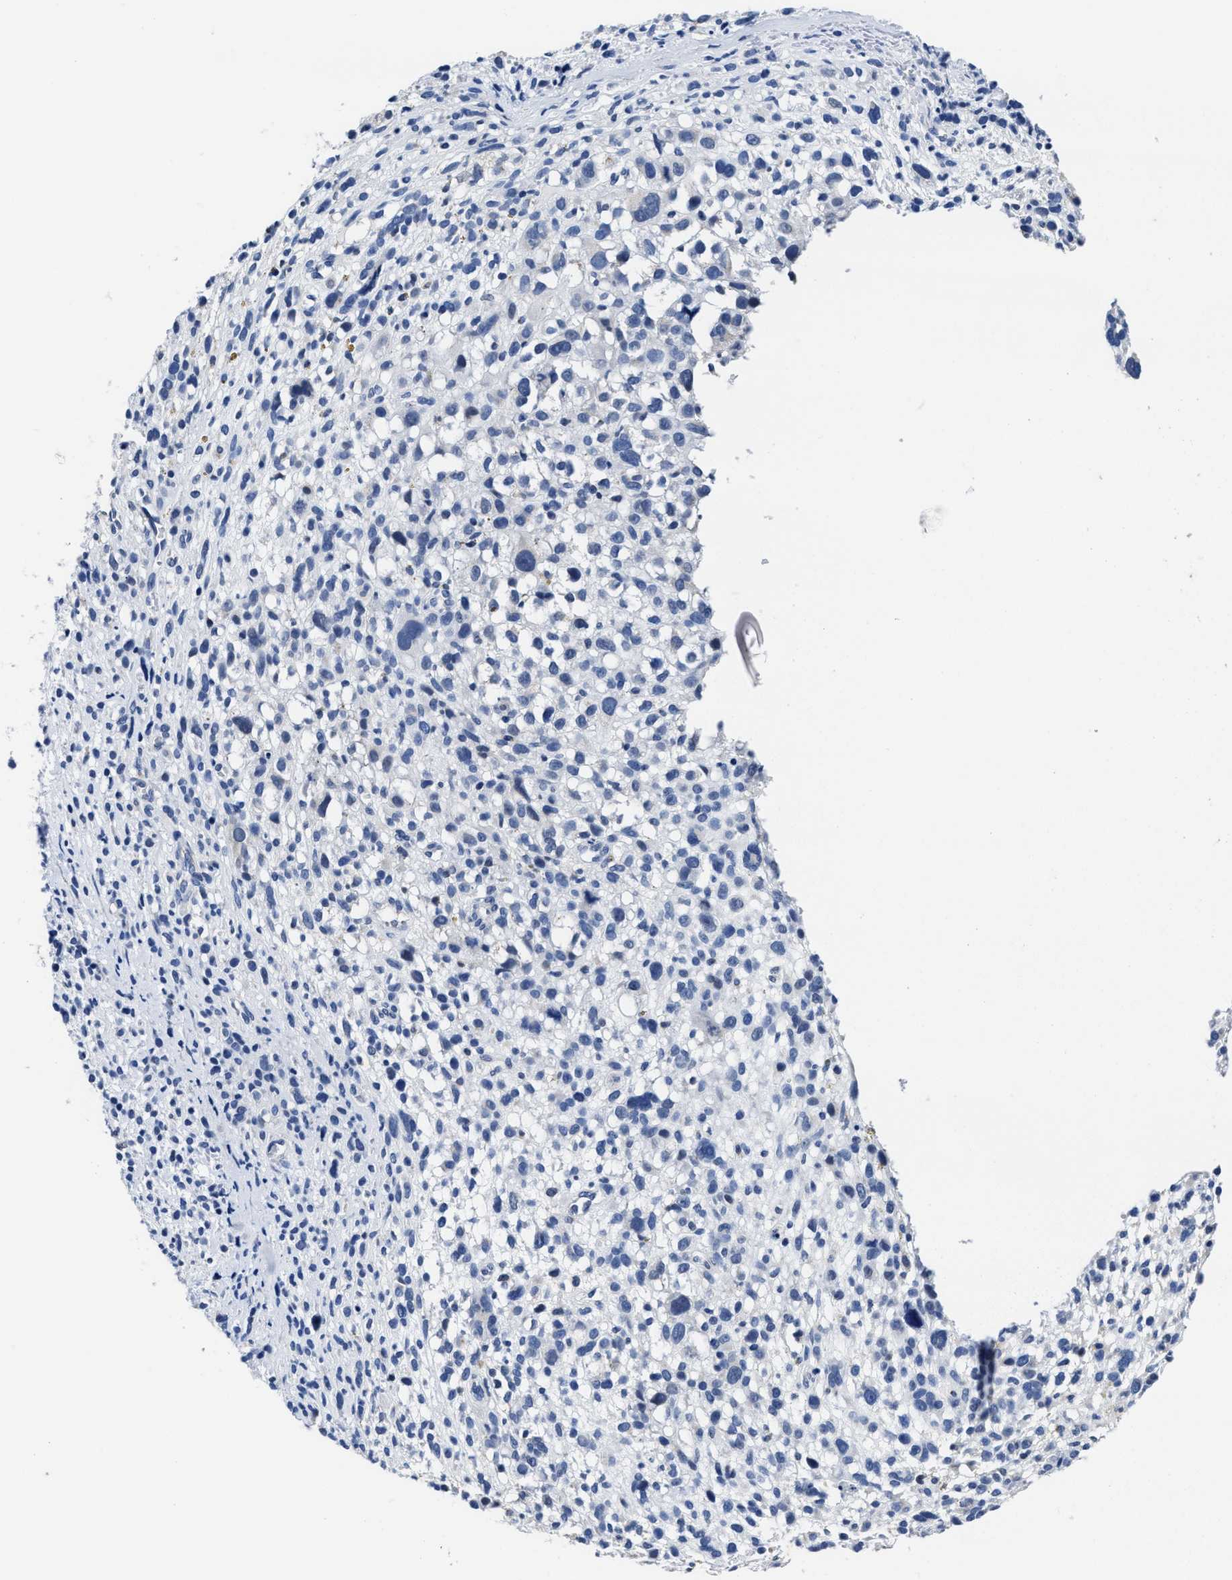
{"staining": {"intensity": "negative", "quantity": "none", "location": "none"}, "tissue": "melanoma", "cell_type": "Tumor cells", "image_type": "cancer", "snomed": [{"axis": "morphology", "description": "Malignant melanoma, NOS"}, {"axis": "topography", "description": "Skin"}], "caption": "Protein analysis of malignant melanoma shows no significant expression in tumor cells.", "gene": "HOOK1", "patient": {"sex": "female", "age": 55}}